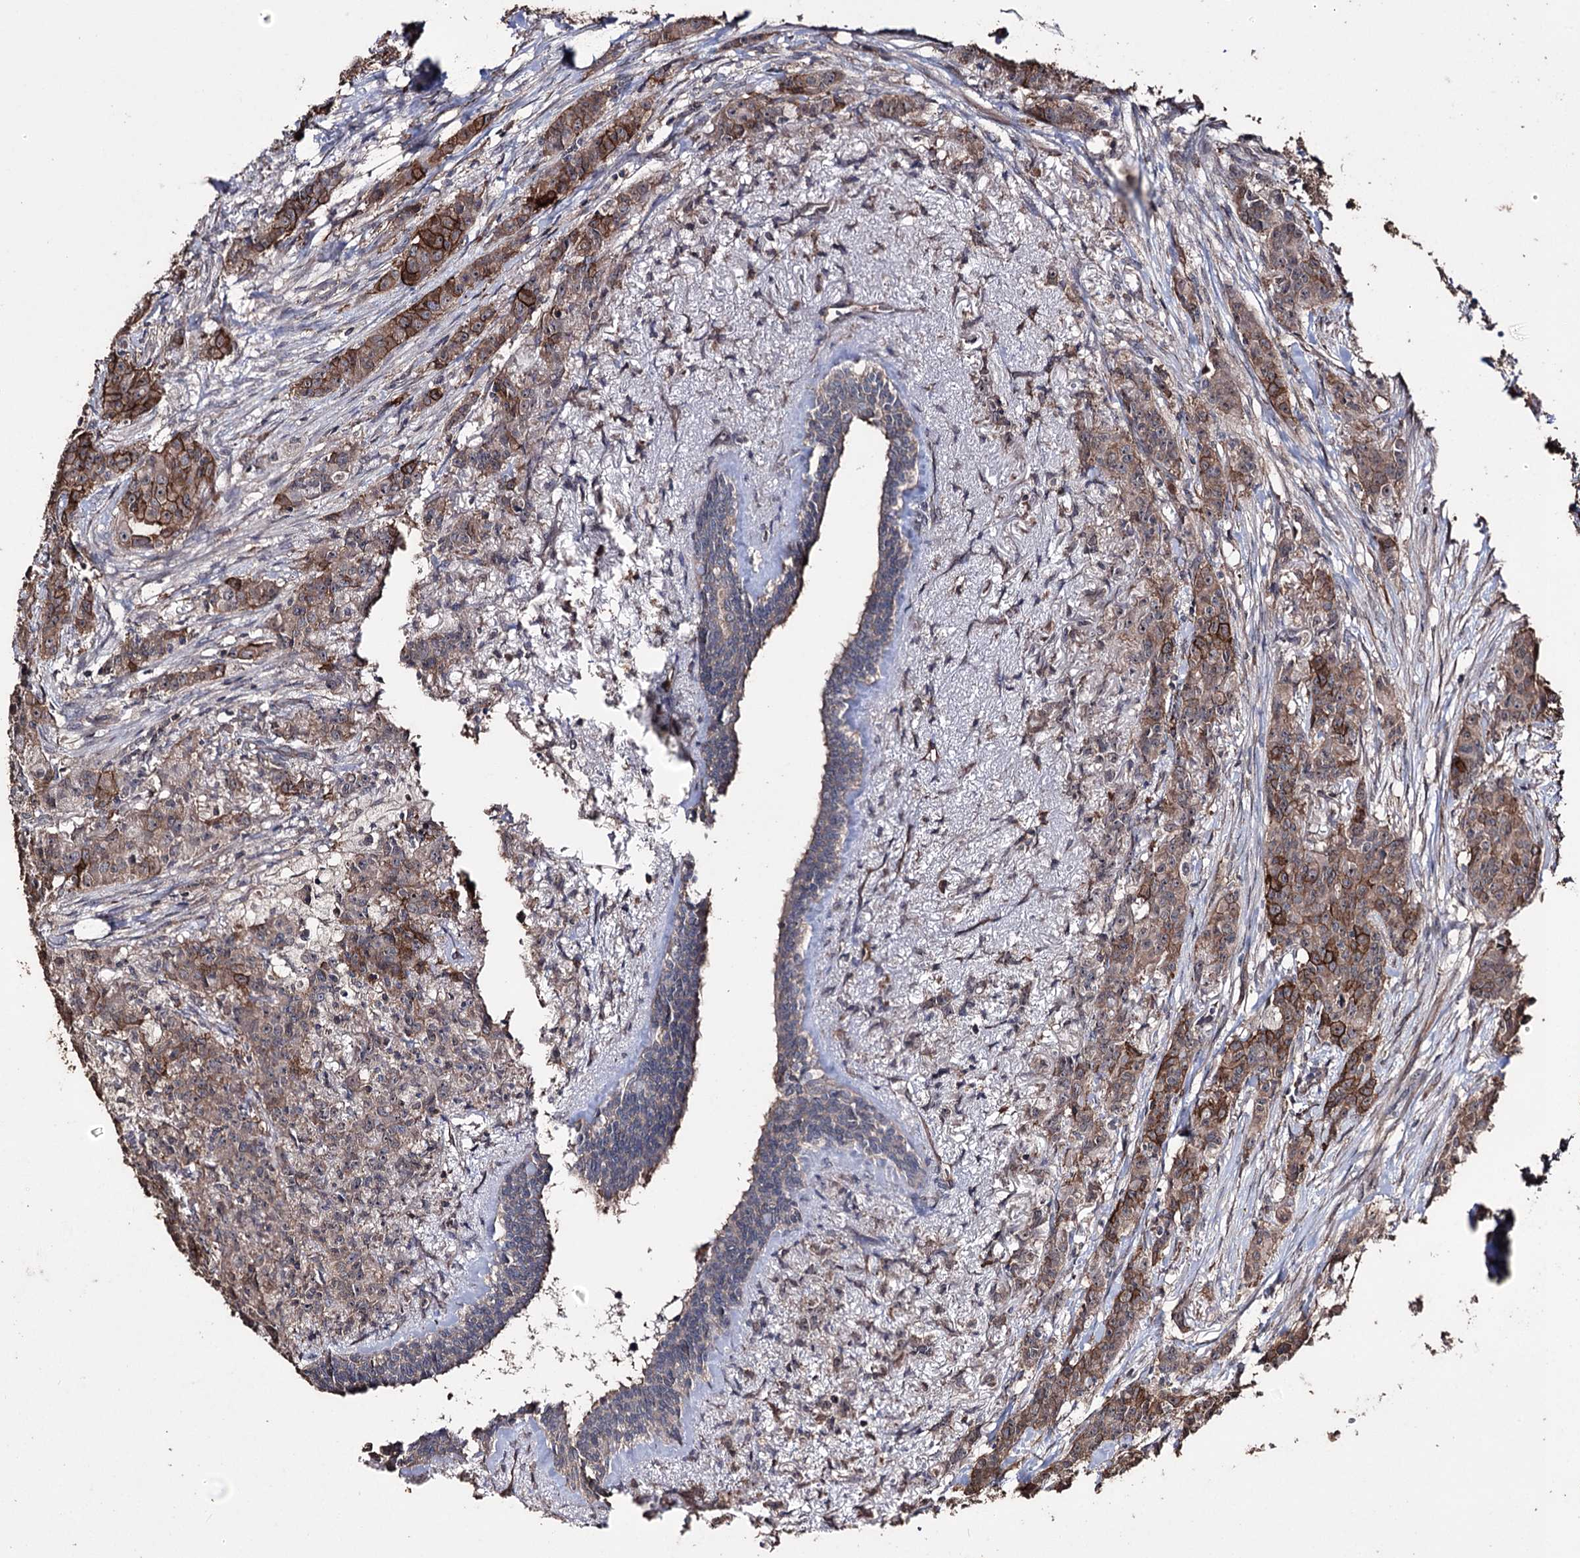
{"staining": {"intensity": "strong", "quantity": "25%-75%", "location": "cytoplasmic/membranous"}, "tissue": "breast cancer", "cell_type": "Tumor cells", "image_type": "cancer", "snomed": [{"axis": "morphology", "description": "Duct carcinoma"}, {"axis": "topography", "description": "Breast"}], "caption": "Breast cancer (infiltrating ductal carcinoma) was stained to show a protein in brown. There is high levels of strong cytoplasmic/membranous expression in about 25%-75% of tumor cells.", "gene": "ZNF662", "patient": {"sex": "female", "age": 40}}